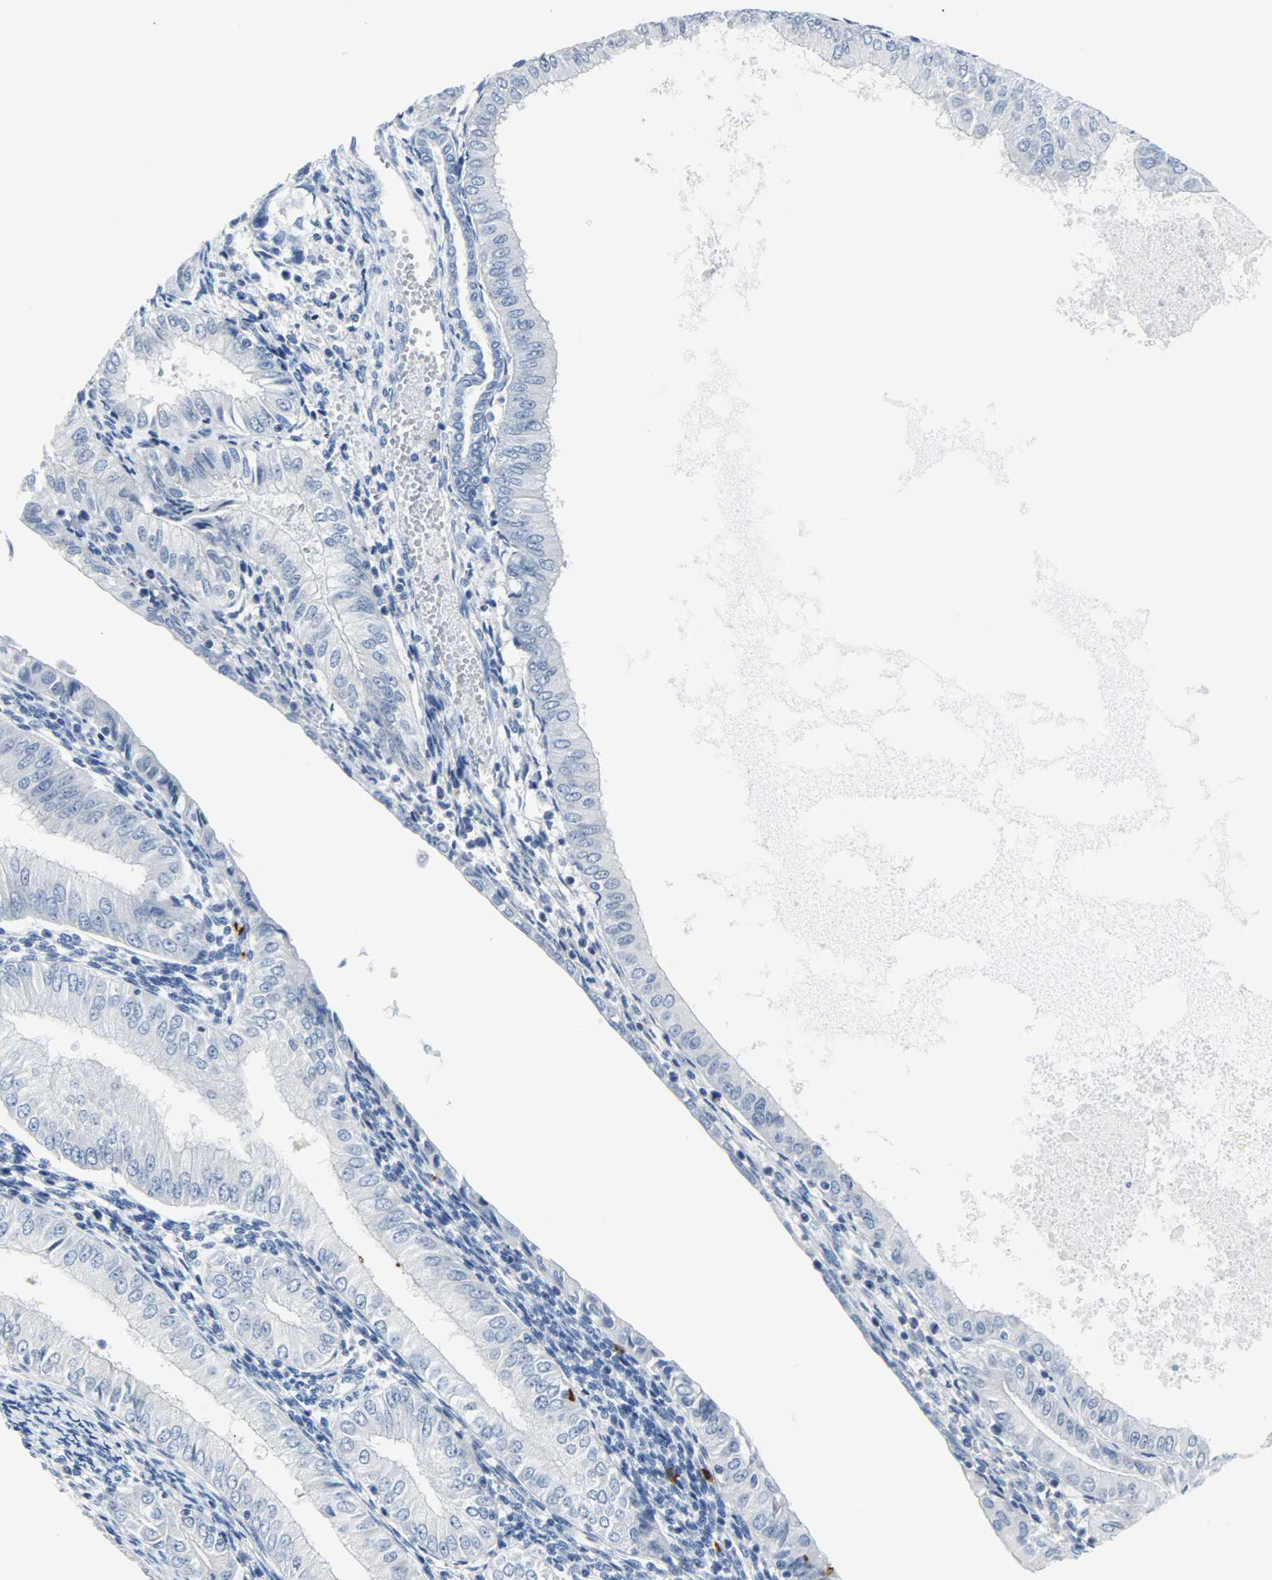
{"staining": {"intensity": "negative", "quantity": "none", "location": "none"}, "tissue": "endometrial cancer", "cell_type": "Tumor cells", "image_type": "cancer", "snomed": [{"axis": "morphology", "description": "Adenocarcinoma, NOS"}, {"axis": "topography", "description": "Endometrium"}], "caption": "A photomicrograph of human endometrial cancer is negative for staining in tumor cells. (DAB immunohistochemistry (IHC) visualized using brightfield microscopy, high magnification).", "gene": "CEBPE", "patient": {"sex": "female", "age": 53}}